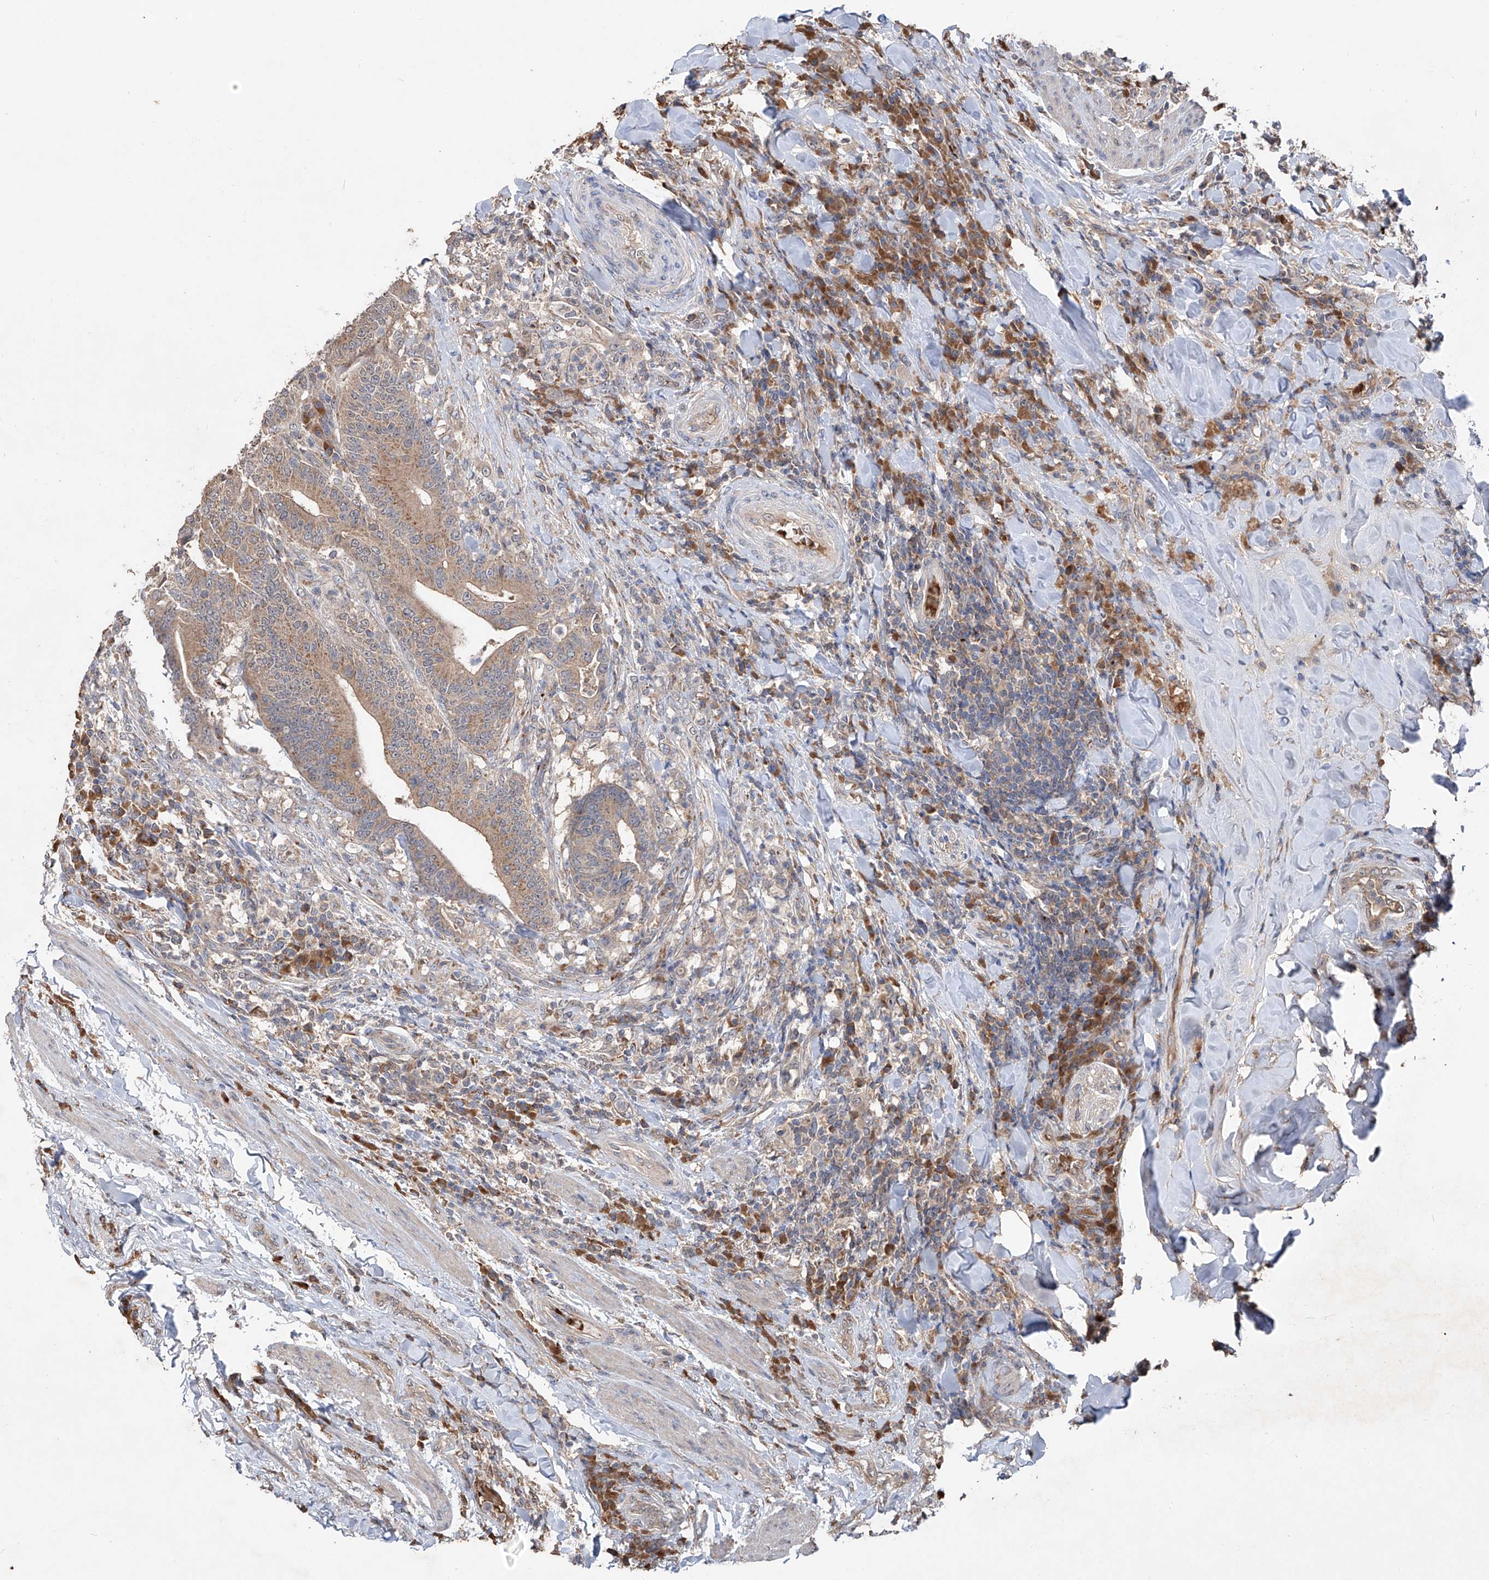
{"staining": {"intensity": "weak", "quantity": ">75%", "location": "cytoplasmic/membranous"}, "tissue": "colorectal cancer", "cell_type": "Tumor cells", "image_type": "cancer", "snomed": [{"axis": "morphology", "description": "Adenocarcinoma, NOS"}, {"axis": "topography", "description": "Colon"}], "caption": "Protein staining of colorectal adenocarcinoma tissue exhibits weak cytoplasmic/membranous positivity in approximately >75% of tumor cells.", "gene": "EDN1", "patient": {"sex": "female", "age": 66}}